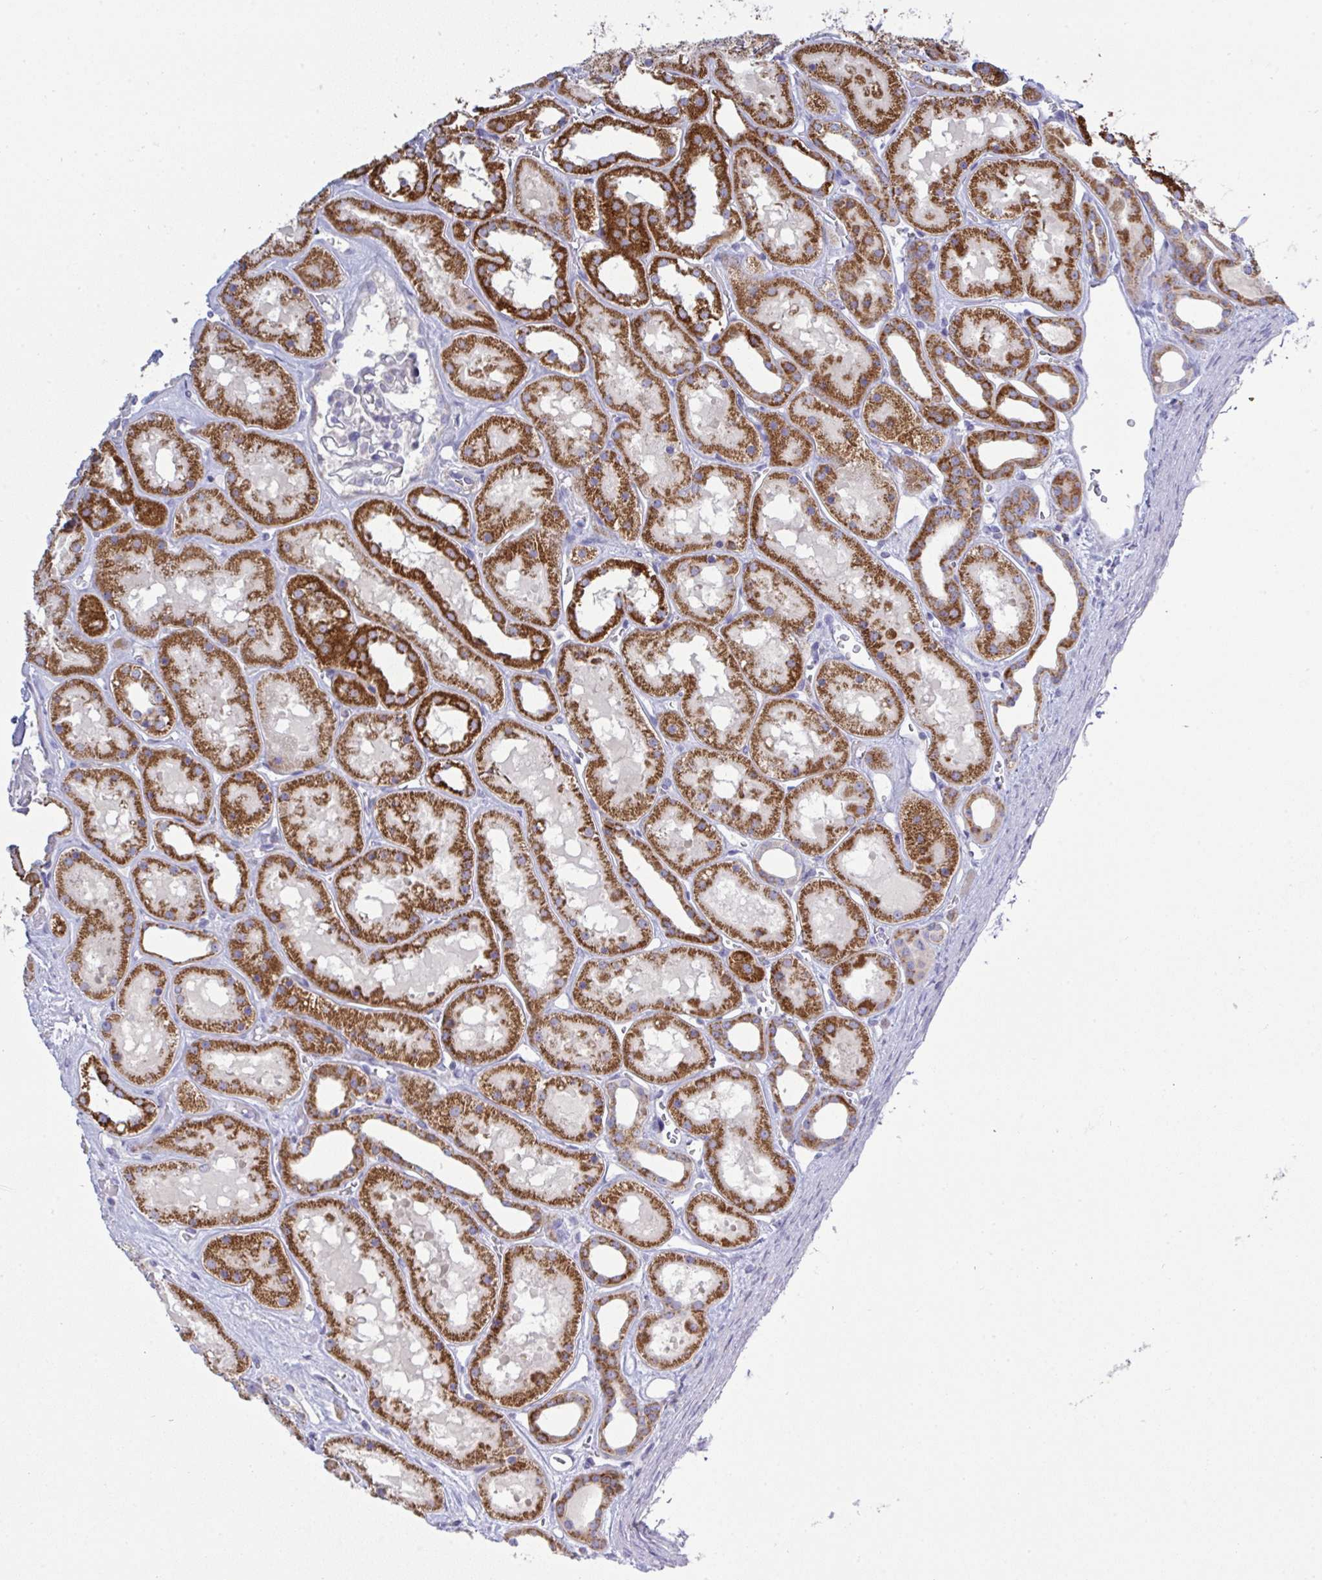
{"staining": {"intensity": "negative", "quantity": "none", "location": "none"}, "tissue": "kidney", "cell_type": "Cells in glomeruli", "image_type": "normal", "snomed": [{"axis": "morphology", "description": "Normal tissue, NOS"}, {"axis": "topography", "description": "Kidney"}], "caption": "Immunohistochemistry photomicrograph of unremarkable kidney: human kidney stained with DAB displays no significant protein positivity in cells in glomeruli. (DAB (3,3'-diaminobenzidine) IHC, high magnification).", "gene": "NDUFA7", "patient": {"sex": "female", "age": 41}}